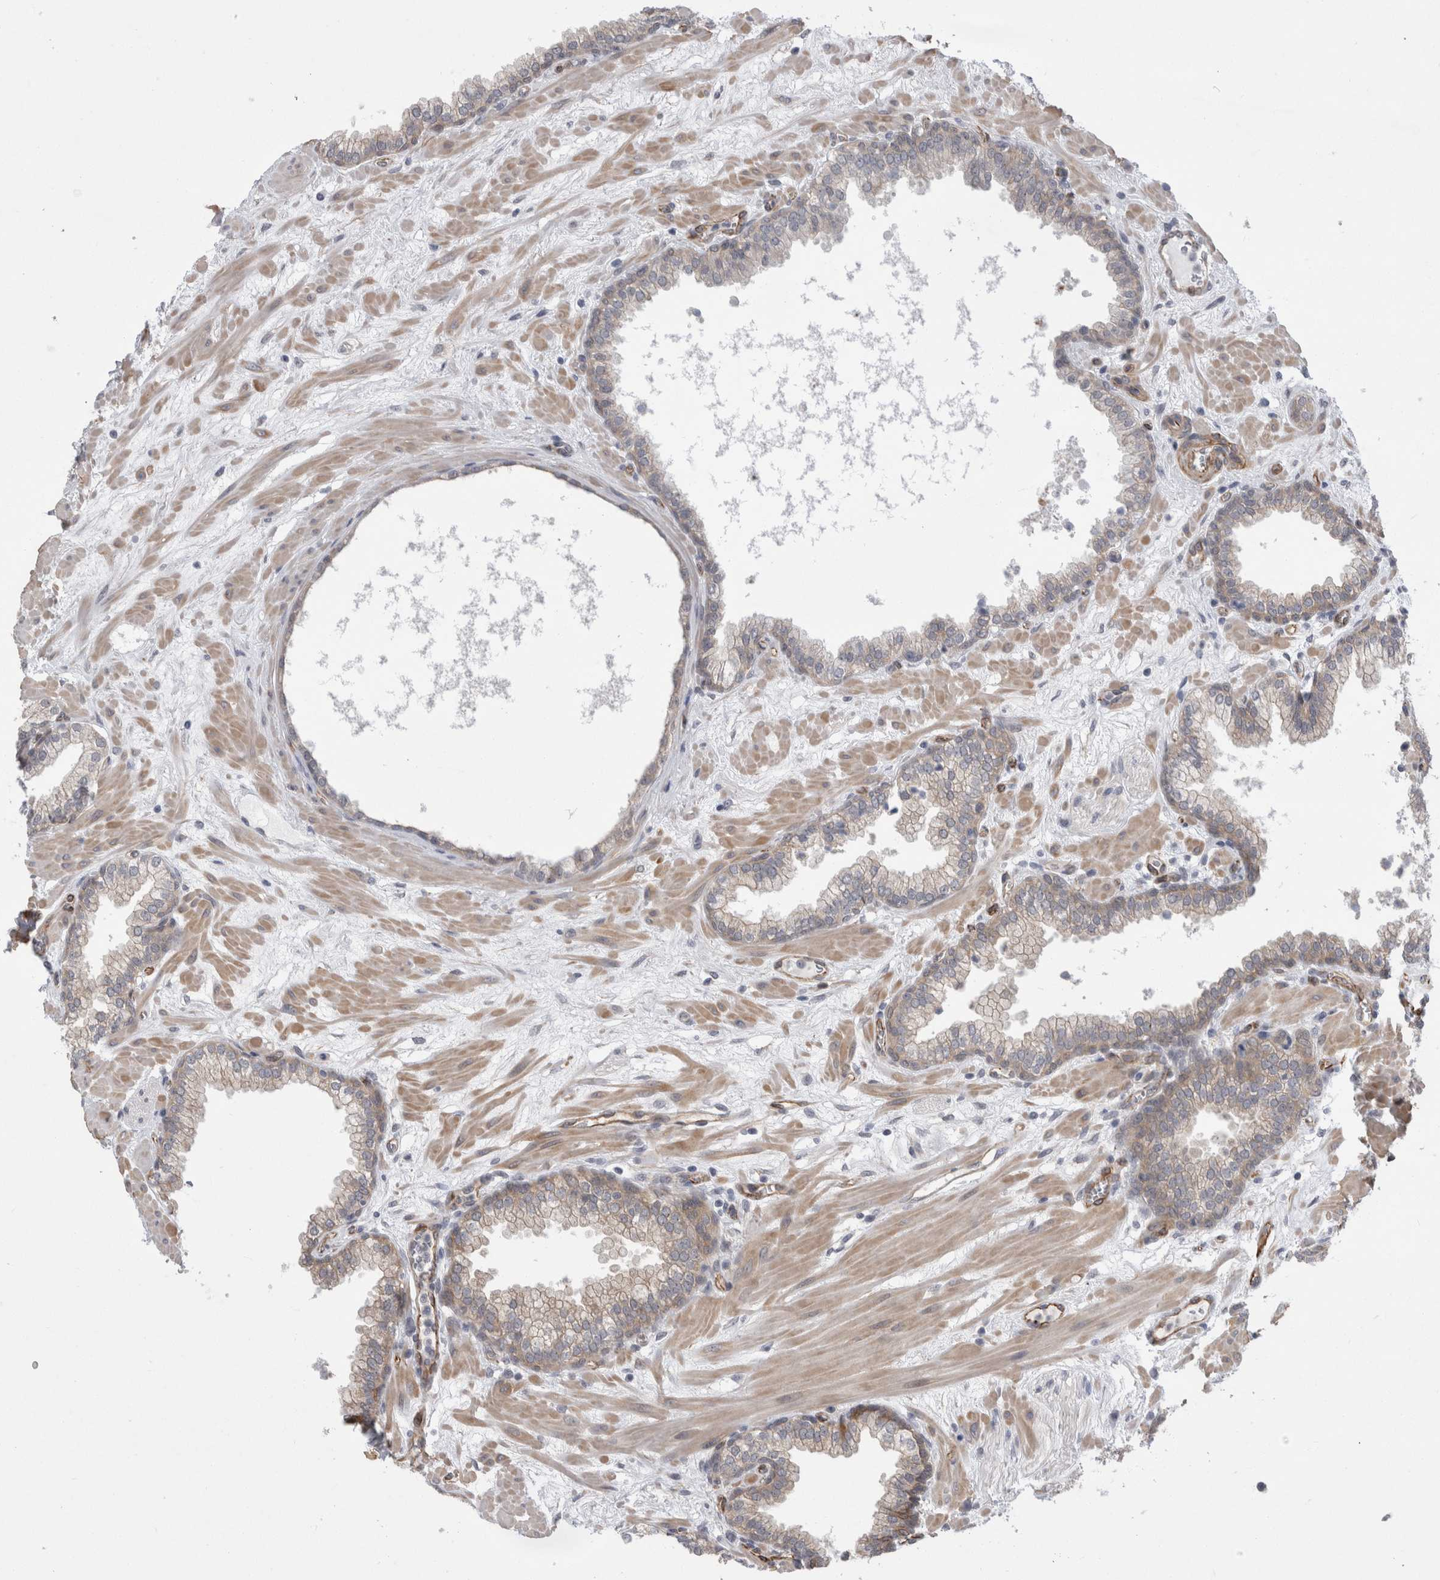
{"staining": {"intensity": "weak", "quantity": "25%-75%", "location": "cytoplasmic/membranous"}, "tissue": "prostate", "cell_type": "Glandular cells", "image_type": "normal", "snomed": [{"axis": "morphology", "description": "Normal tissue, NOS"}, {"axis": "morphology", "description": "Urothelial carcinoma, Low grade"}, {"axis": "topography", "description": "Urinary bladder"}, {"axis": "topography", "description": "Prostate"}], "caption": "A micrograph of prostate stained for a protein reveals weak cytoplasmic/membranous brown staining in glandular cells. (DAB (3,3'-diaminobenzidine) IHC with brightfield microscopy, high magnification).", "gene": "FAM83H", "patient": {"sex": "male", "age": 60}}